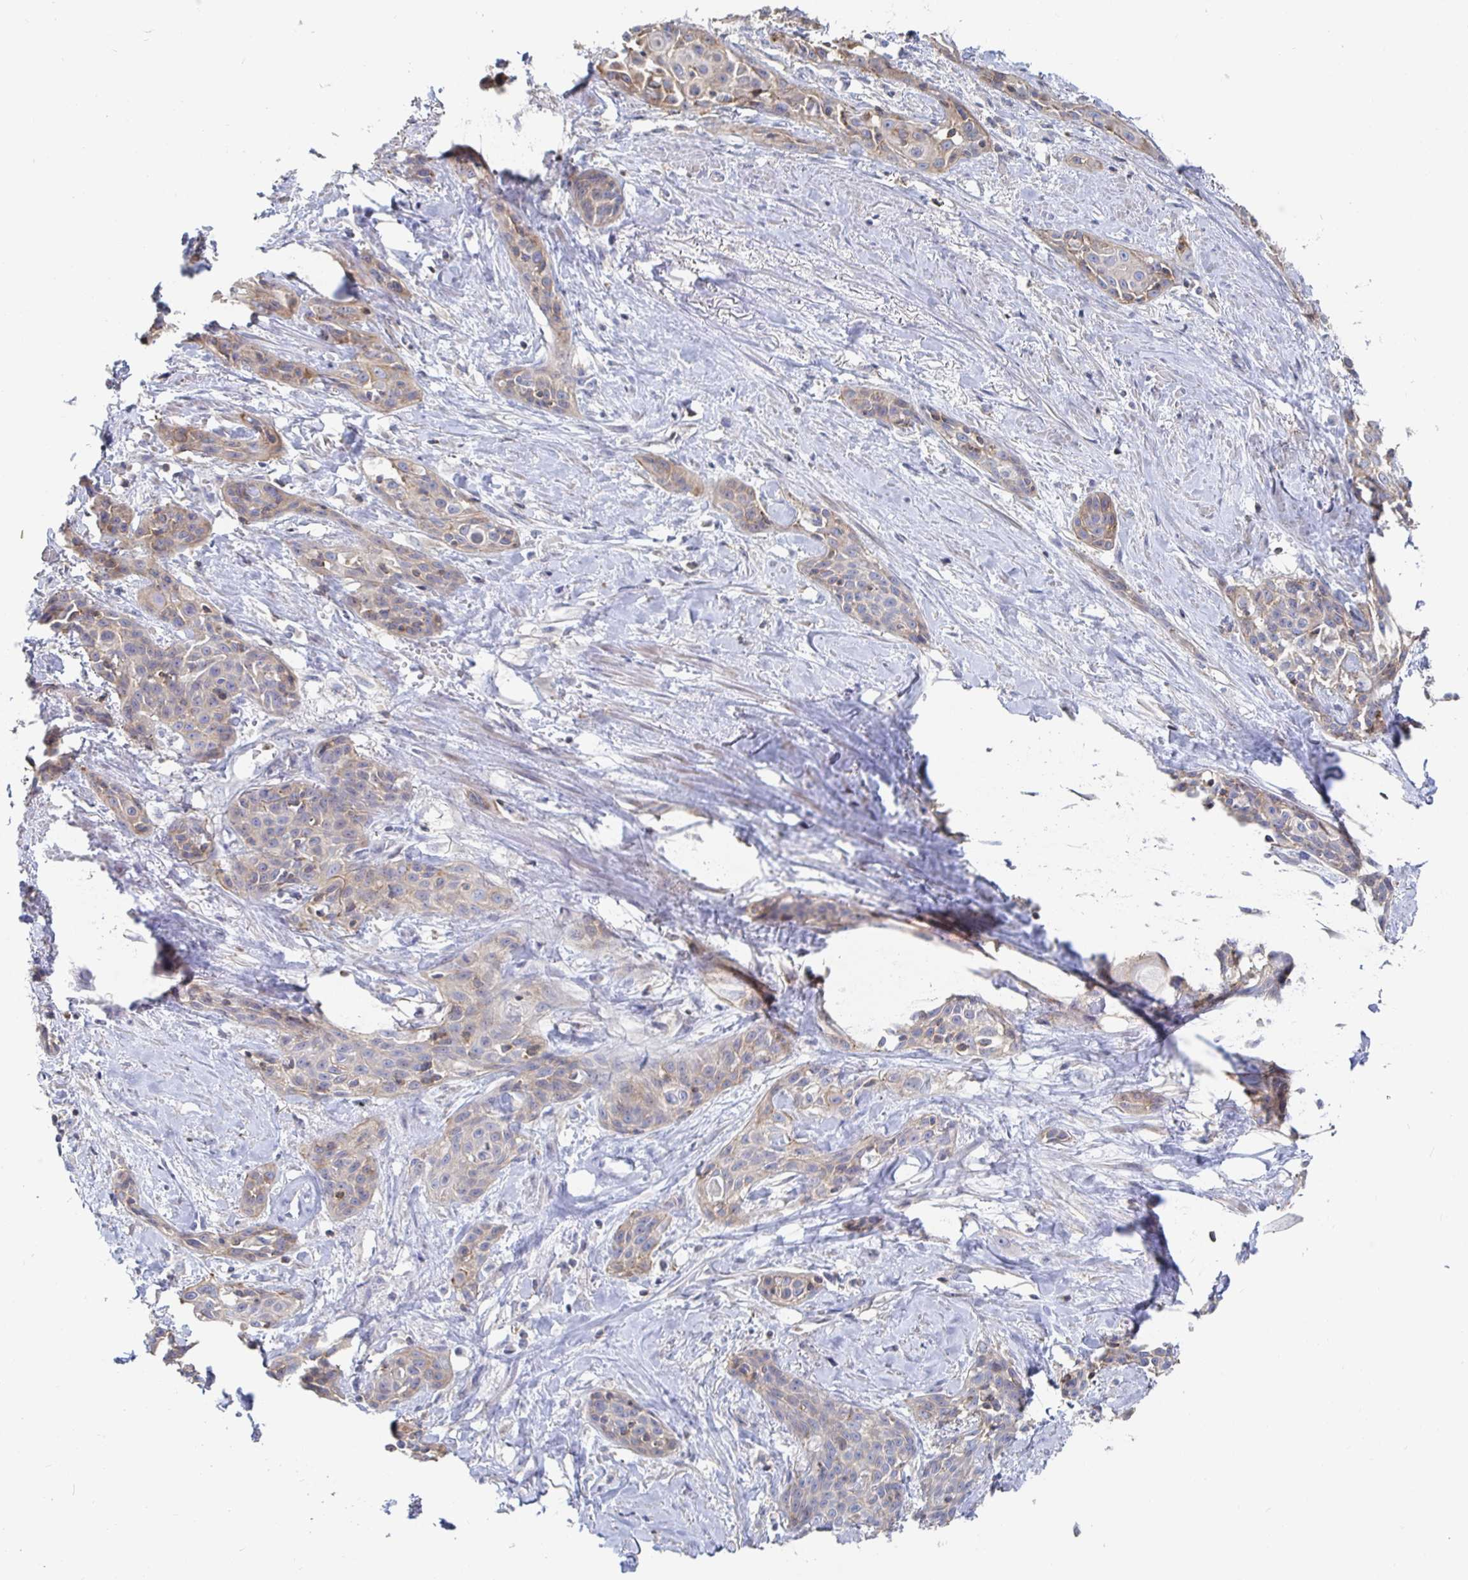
{"staining": {"intensity": "weak", "quantity": "25%-75%", "location": "cytoplasmic/membranous"}, "tissue": "skin cancer", "cell_type": "Tumor cells", "image_type": "cancer", "snomed": [{"axis": "morphology", "description": "Squamous cell carcinoma, NOS"}, {"axis": "topography", "description": "Skin"}, {"axis": "topography", "description": "Anal"}], "caption": "Protein analysis of squamous cell carcinoma (skin) tissue displays weak cytoplasmic/membranous positivity in approximately 25%-75% of tumor cells.", "gene": "PIK3CD", "patient": {"sex": "male", "age": 64}}